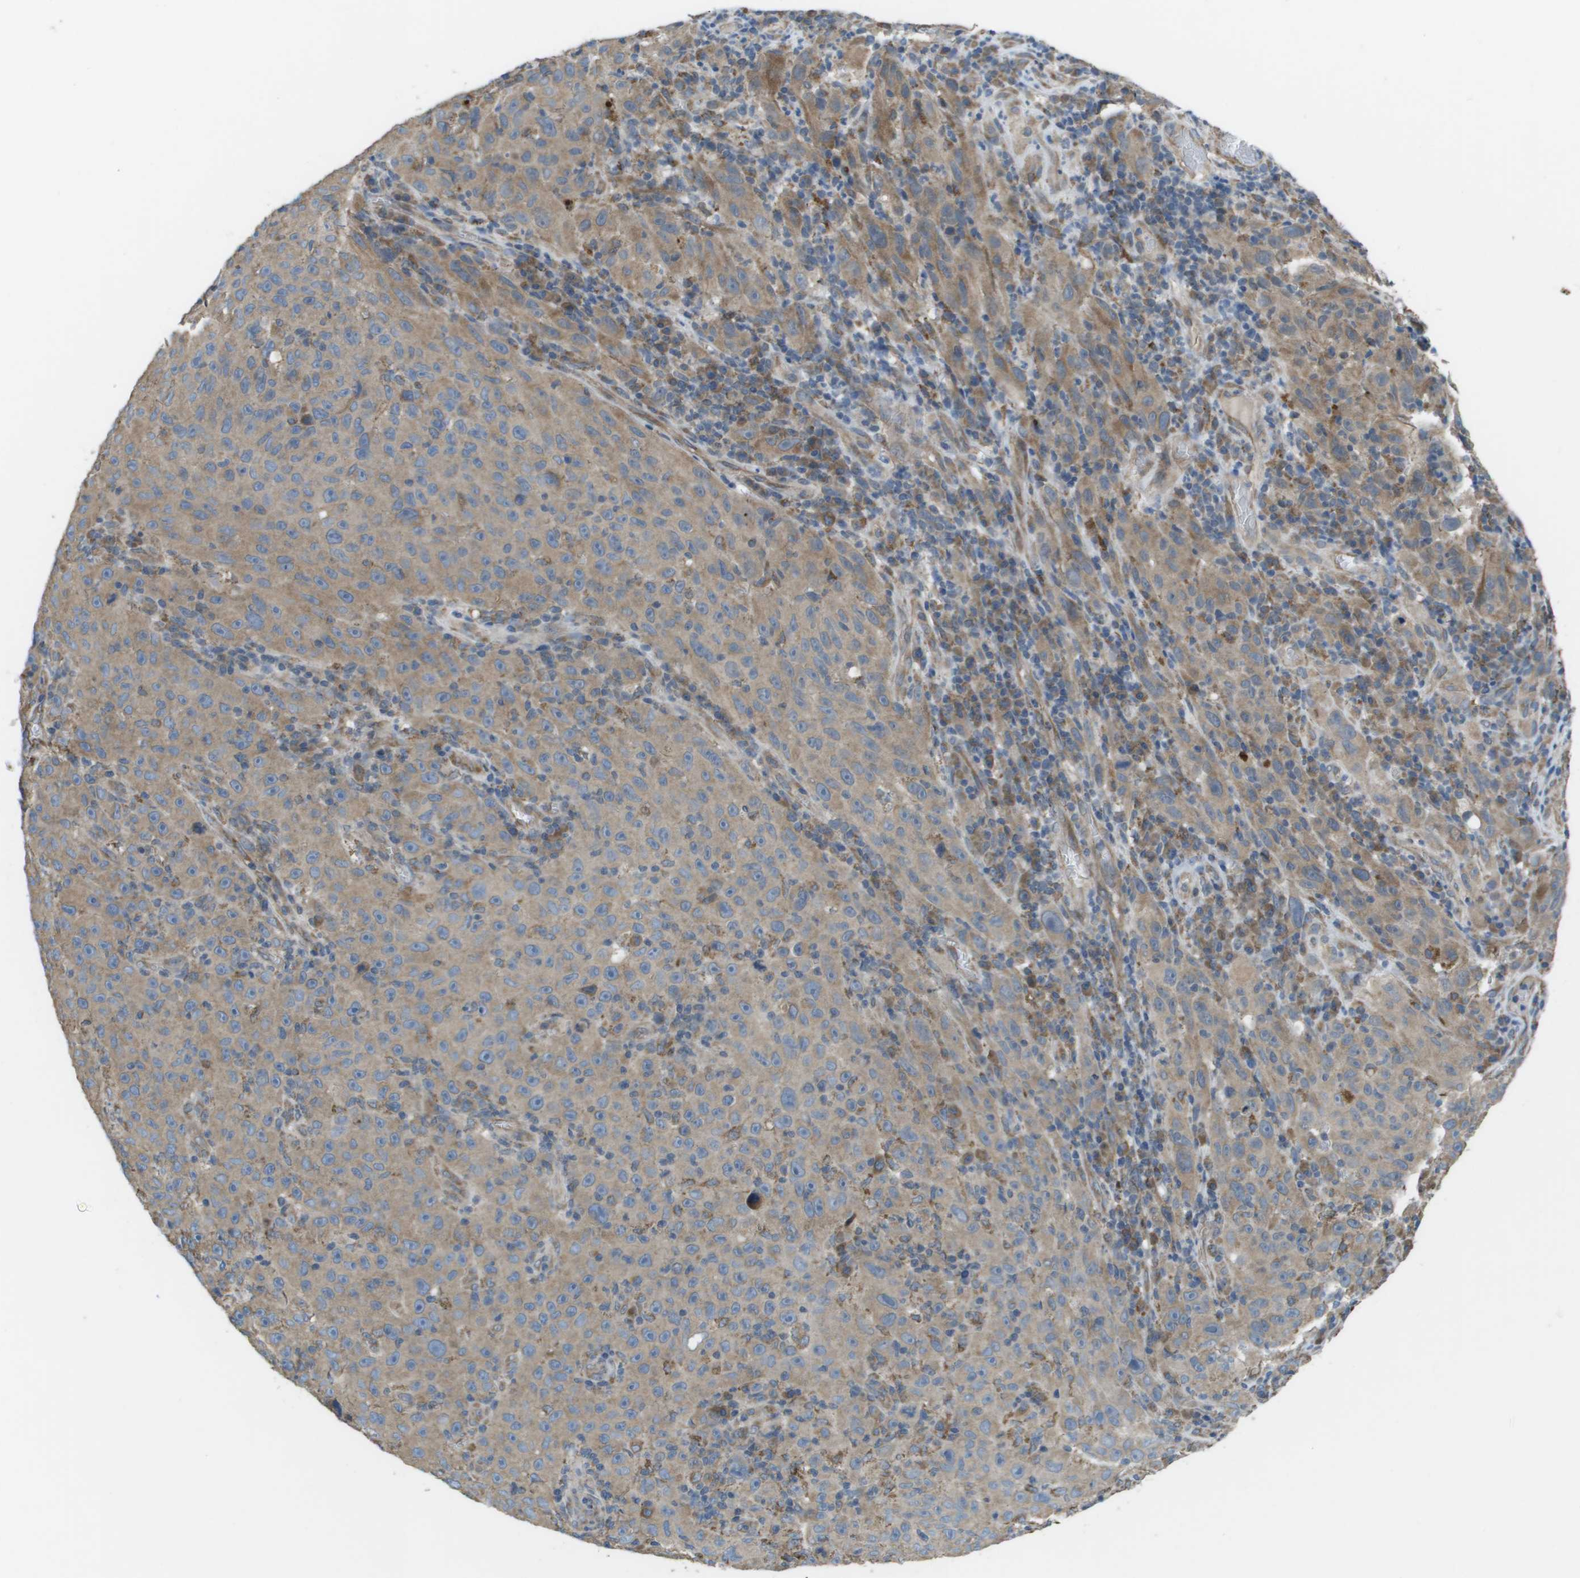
{"staining": {"intensity": "moderate", "quantity": "<25%", "location": "cytoplasmic/membranous"}, "tissue": "melanoma", "cell_type": "Tumor cells", "image_type": "cancer", "snomed": [{"axis": "morphology", "description": "Malignant melanoma, NOS"}, {"axis": "topography", "description": "Skin"}], "caption": "Protein expression analysis of melanoma reveals moderate cytoplasmic/membranous staining in approximately <25% of tumor cells. Using DAB (brown) and hematoxylin (blue) stains, captured at high magnification using brightfield microscopy.", "gene": "CLCN2", "patient": {"sex": "female", "age": 82}}